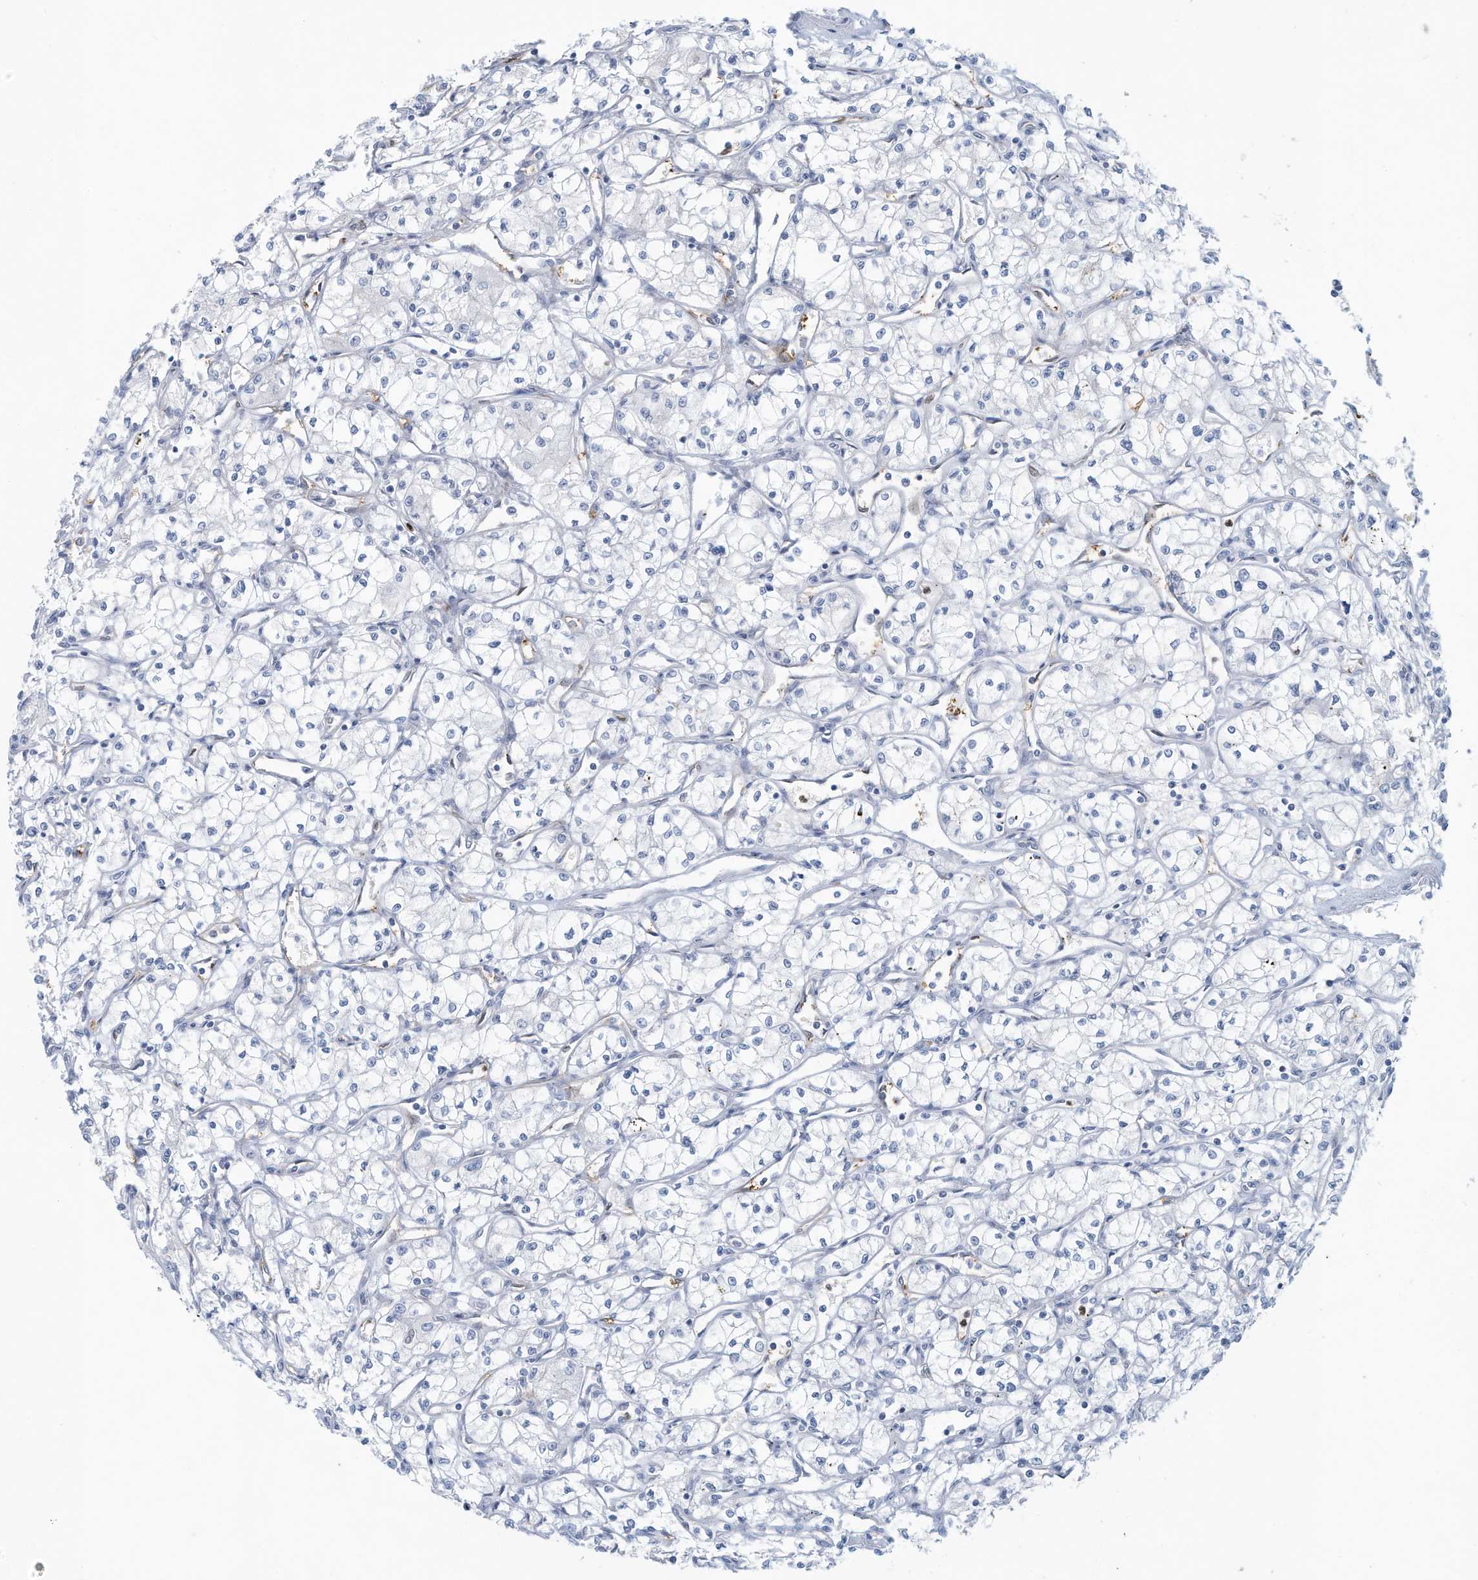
{"staining": {"intensity": "negative", "quantity": "none", "location": "none"}, "tissue": "renal cancer", "cell_type": "Tumor cells", "image_type": "cancer", "snomed": [{"axis": "morphology", "description": "Adenocarcinoma, NOS"}, {"axis": "topography", "description": "Kidney"}], "caption": "High magnification brightfield microscopy of adenocarcinoma (renal) stained with DAB (brown) and counterstained with hematoxylin (blue): tumor cells show no significant expression.", "gene": "ERI2", "patient": {"sex": "male", "age": 59}}